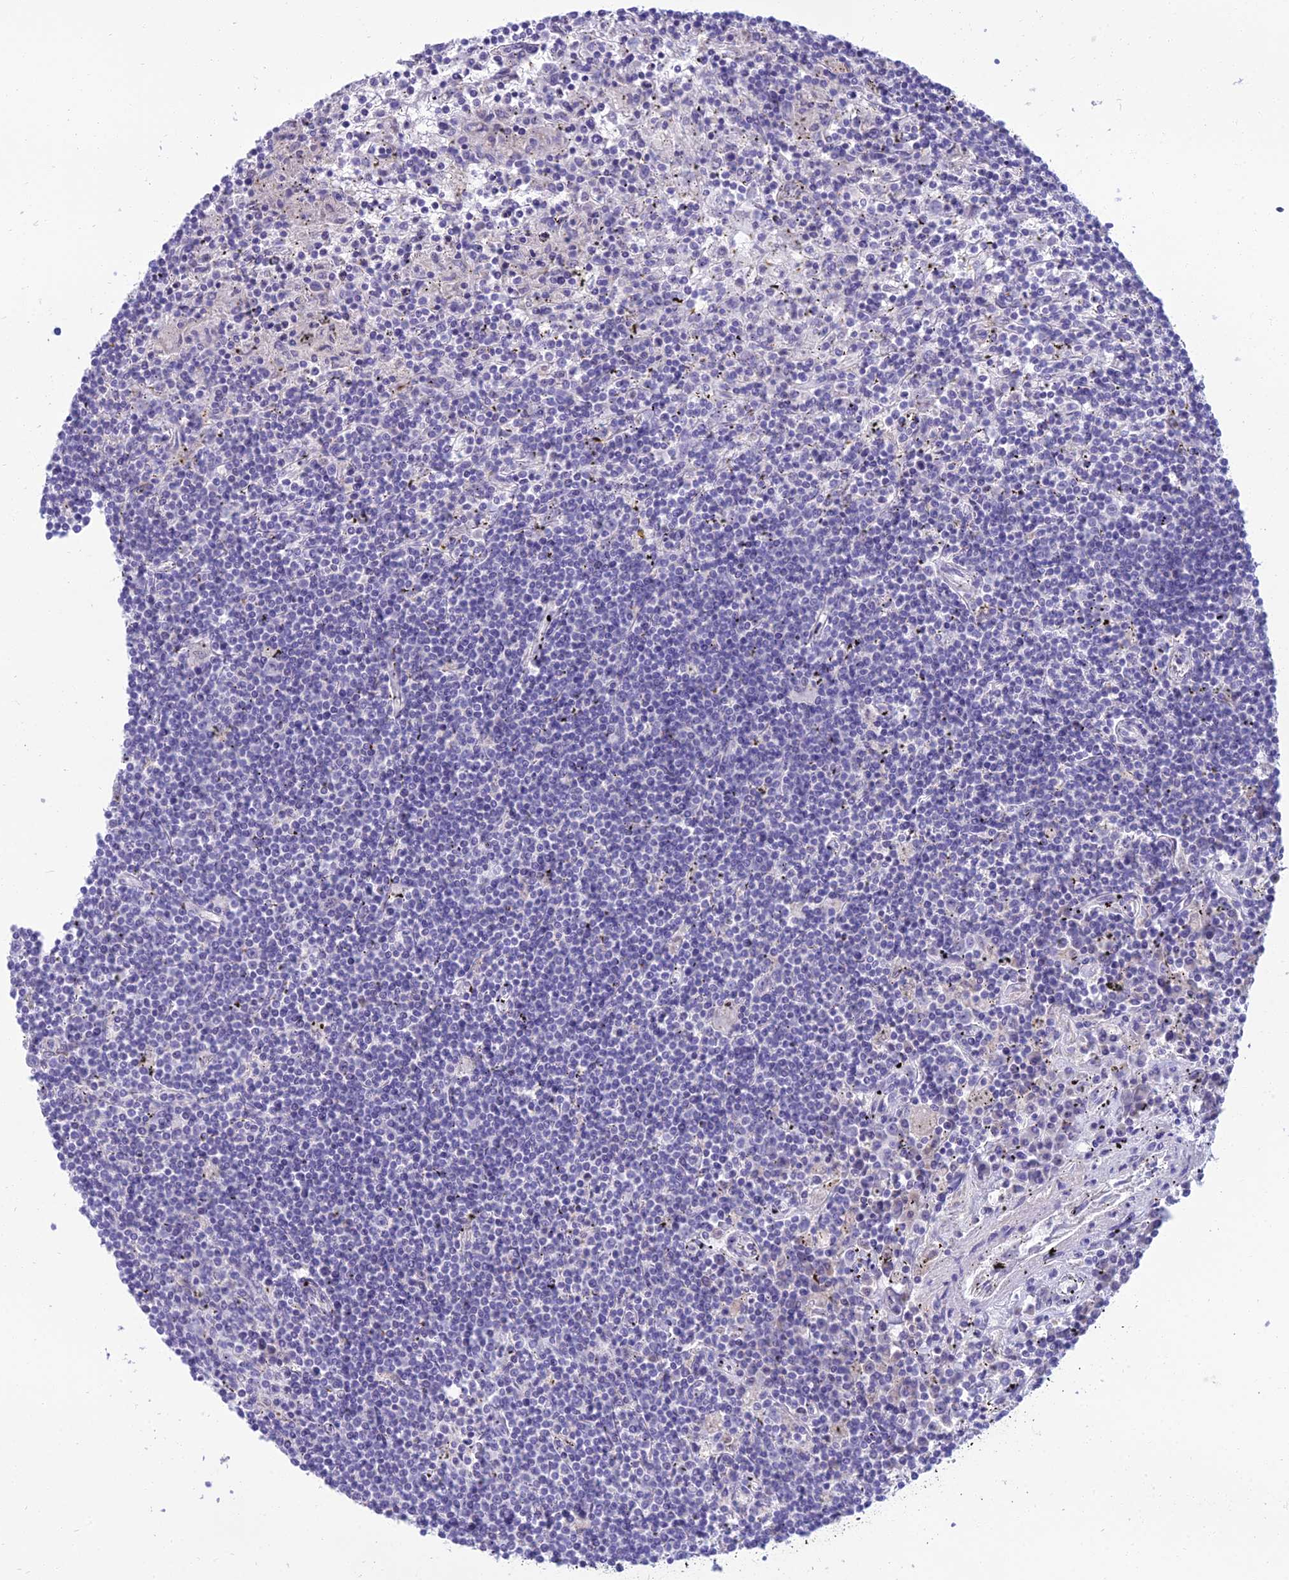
{"staining": {"intensity": "negative", "quantity": "none", "location": "none"}, "tissue": "lymphoma", "cell_type": "Tumor cells", "image_type": "cancer", "snomed": [{"axis": "morphology", "description": "Malignant lymphoma, non-Hodgkin's type, Low grade"}, {"axis": "topography", "description": "Spleen"}], "caption": "An immunohistochemistry micrograph of lymphoma is shown. There is no staining in tumor cells of lymphoma.", "gene": "SPTLC3", "patient": {"sex": "male", "age": 76}}